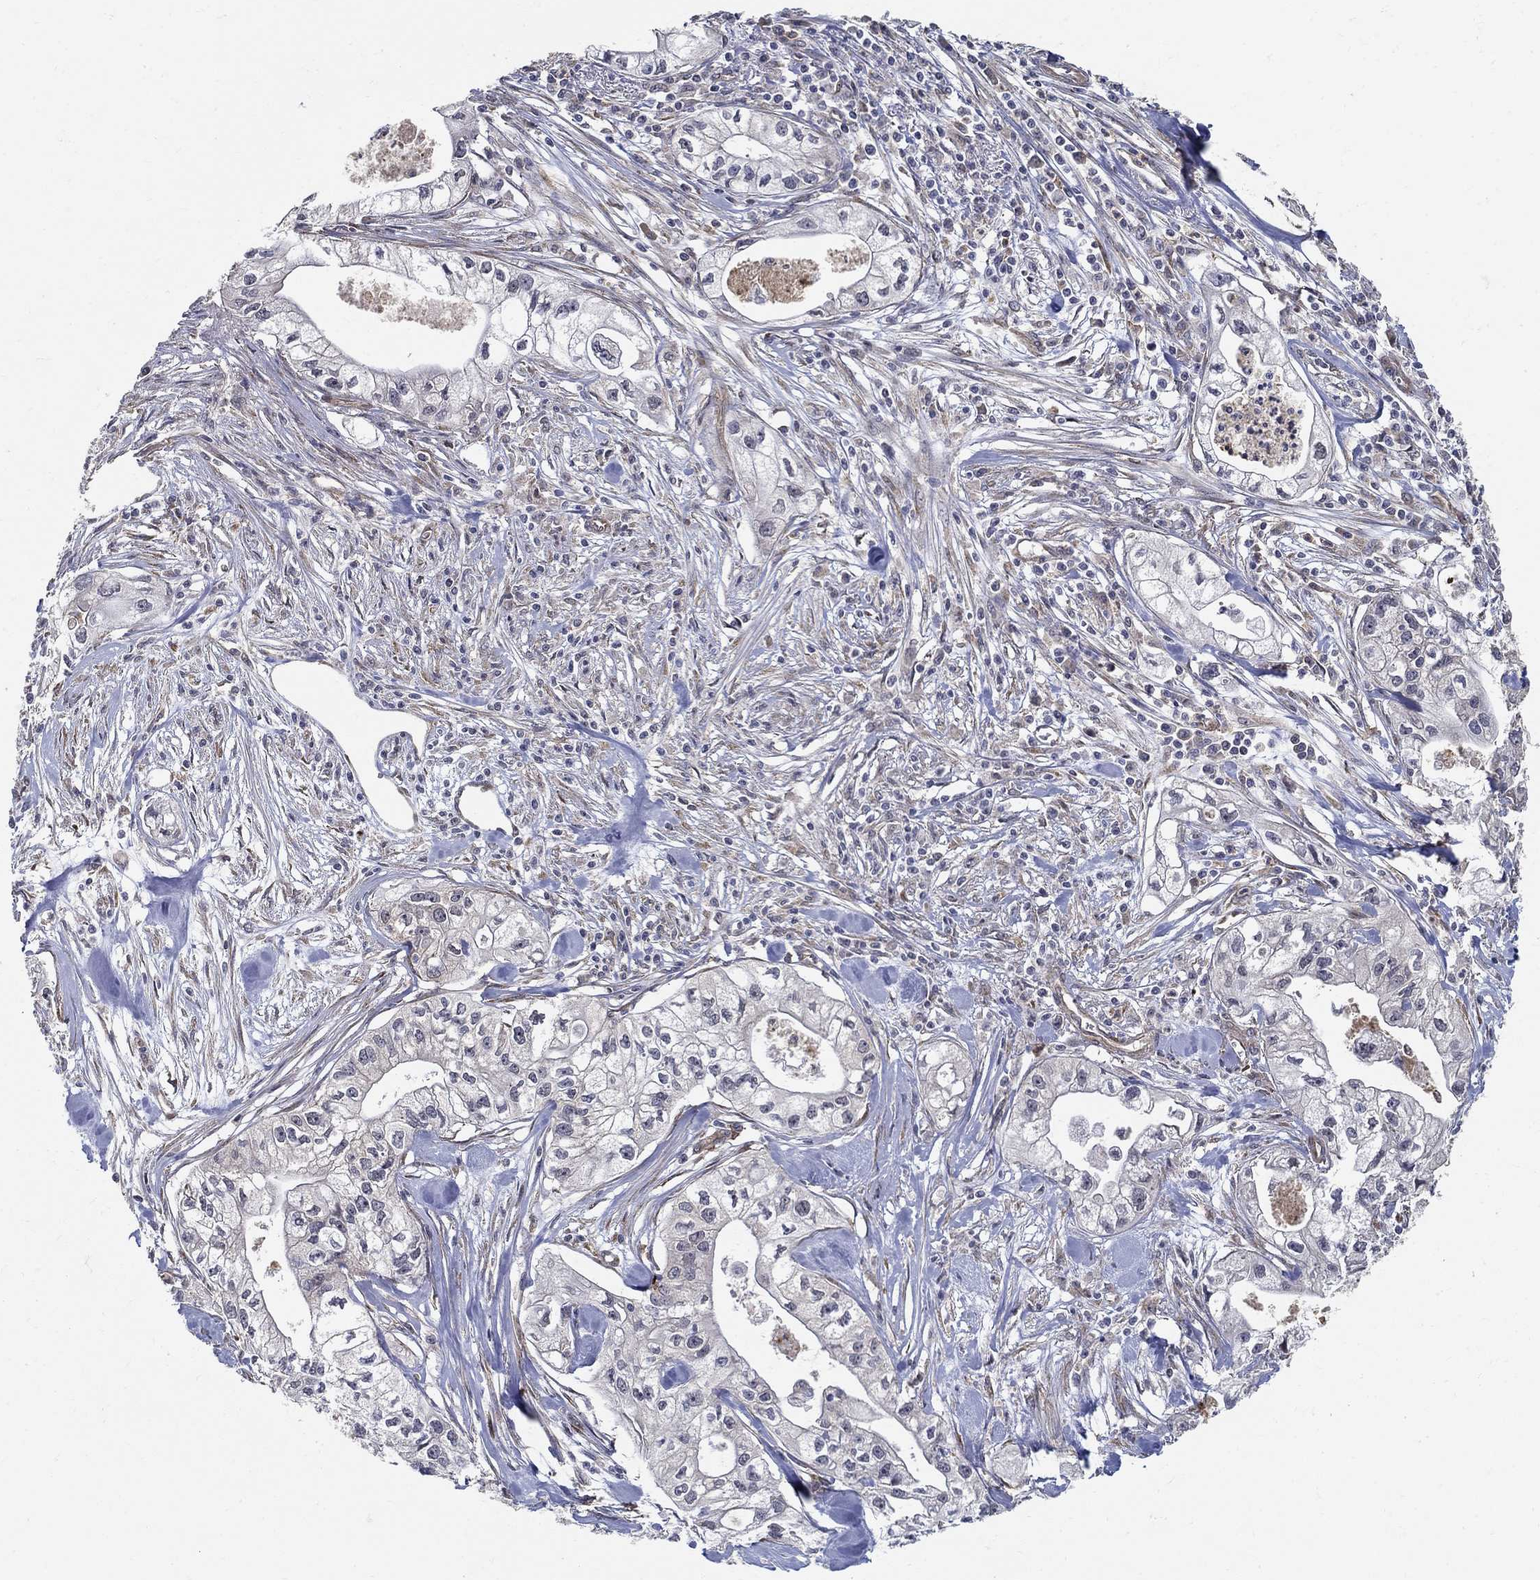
{"staining": {"intensity": "negative", "quantity": "none", "location": "none"}, "tissue": "pancreatic cancer", "cell_type": "Tumor cells", "image_type": "cancer", "snomed": [{"axis": "morphology", "description": "Adenocarcinoma, NOS"}, {"axis": "topography", "description": "Pancreas"}], "caption": "Immunohistochemical staining of pancreatic cancer shows no significant staining in tumor cells.", "gene": "ZNF594", "patient": {"sex": "male", "age": 70}}